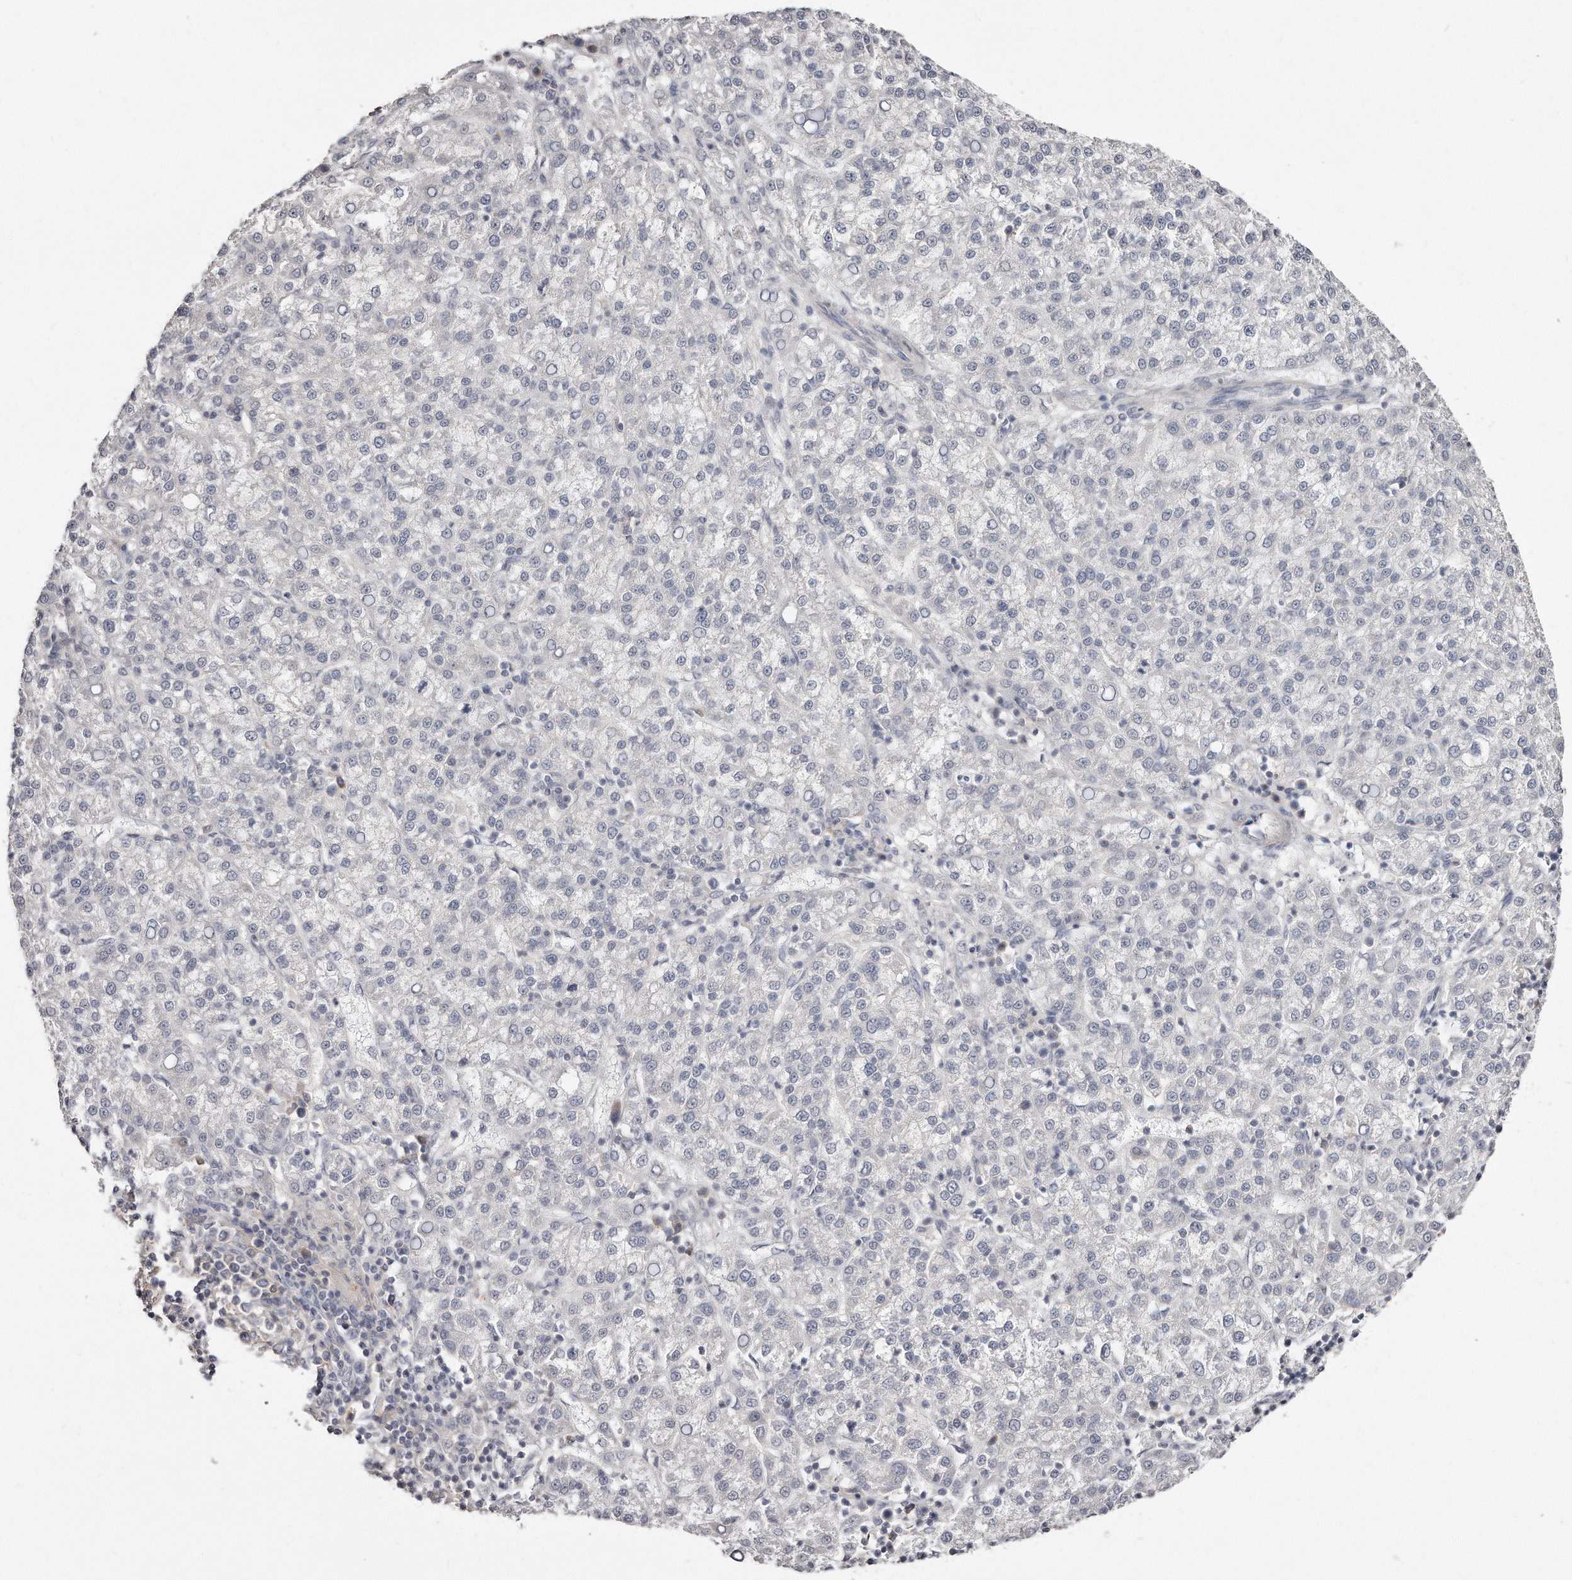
{"staining": {"intensity": "negative", "quantity": "none", "location": "none"}, "tissue": "liver cancer", "cell_type": "Tumor cells", "image_type": "cancer", "snomed": [{"axis": "morphology", "description": "Carcinoma, Hepatocellular, NOS"}, {"axis": "topography", "description": "Liver"}], "caption": "A micrograph of human liver hepatocellular carcinoma is negative for staining in tumor cells. The staining was performed using DAB to visualize the protein expression in brown, while the nuclei were stained in blue with hematoxylin (Magnification: 20x).", "gene": "TTLL4", "patient": {"sex": "female", "age": 58}}